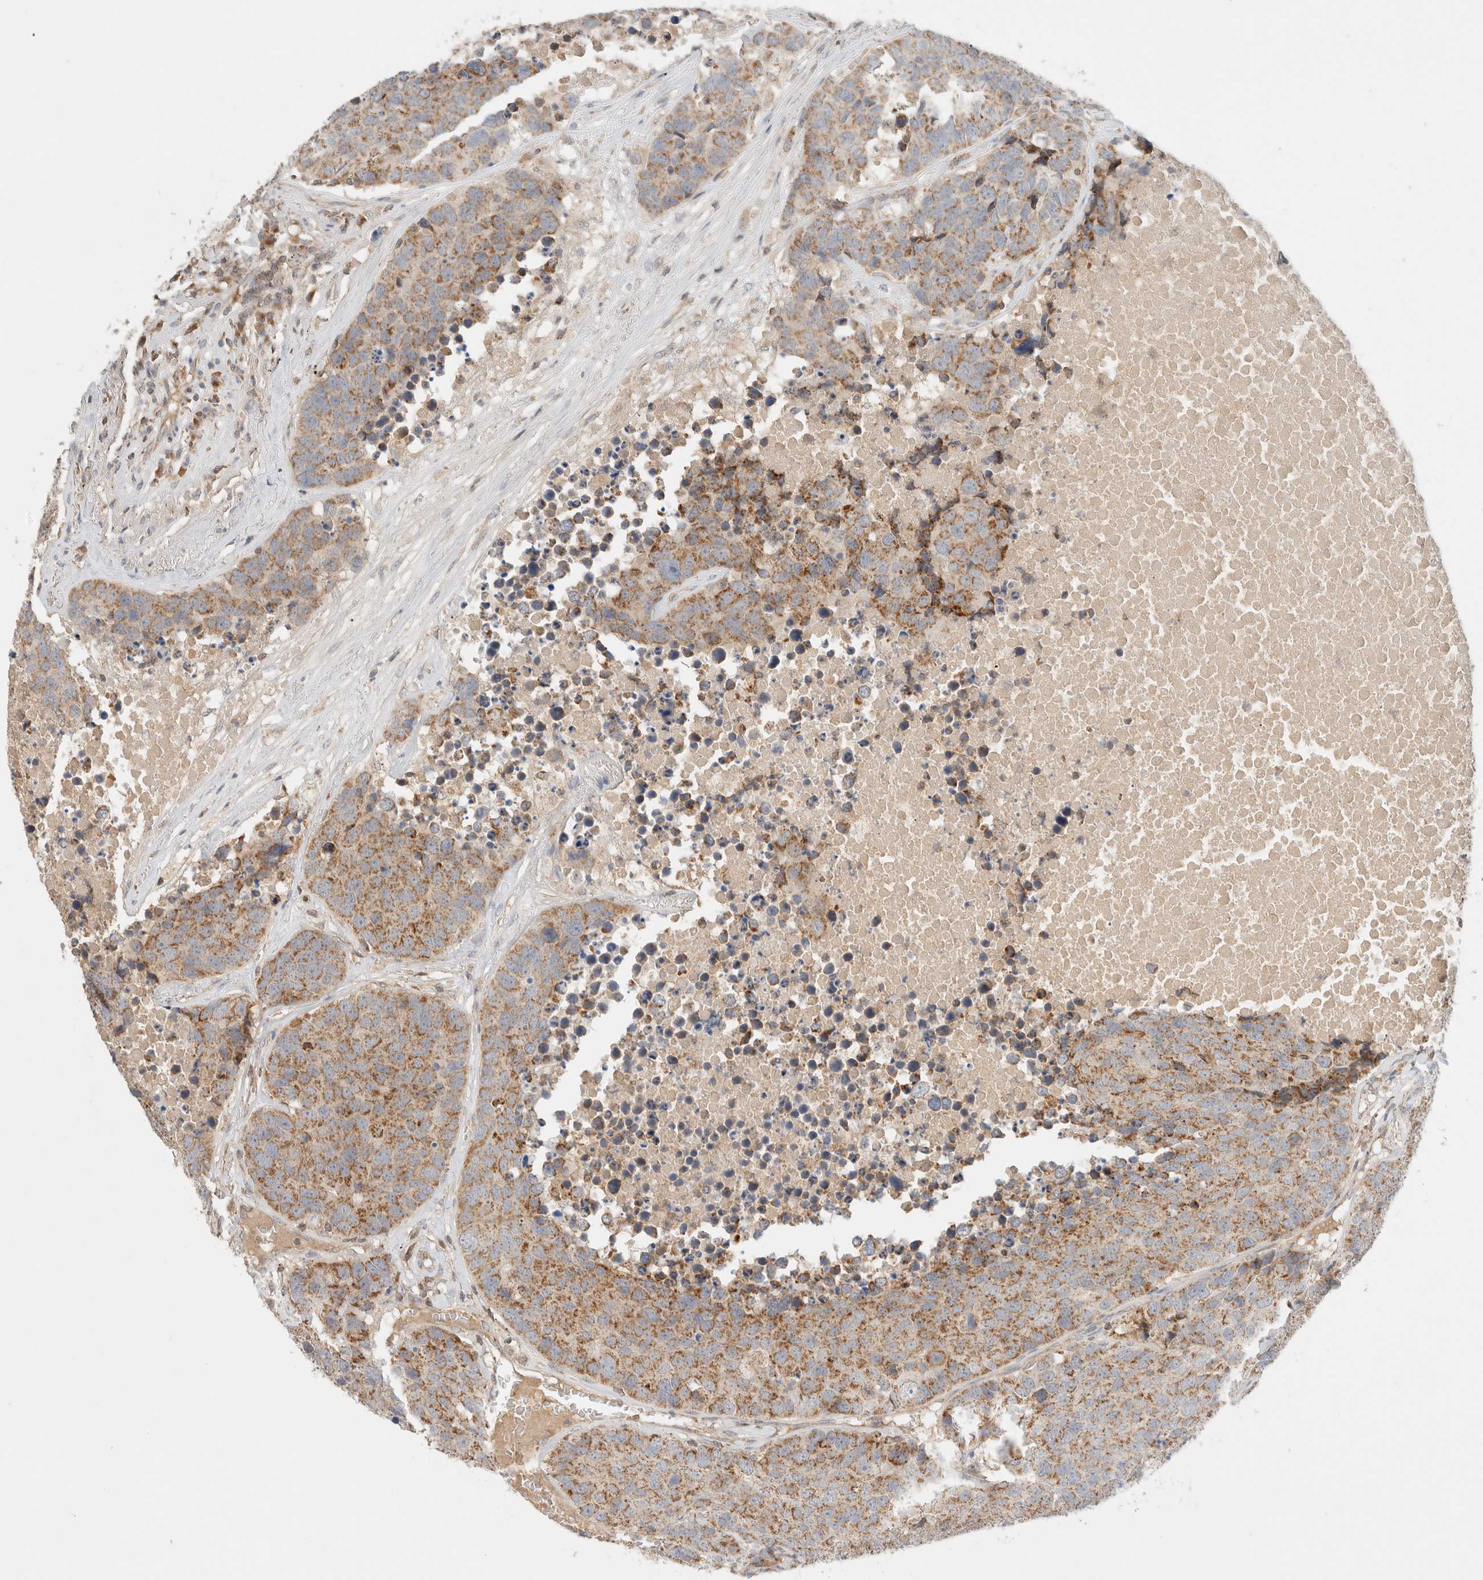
{"staining": {"intensity": "moderate", "quantity": ">75%", "location": "cytoplasmic/membranous"}, "tissue": "carcinoid", "cell_type": "Tumor cells", "image_type": "cancer", "snomed": [{"axis": "morphology", "description": "Carcinoid, malignant, NOS"}, {"axis": "topography", "description": "Lung"}], "caption": "Protein staining by immunohistochemistry (IHC) exhibits moderate cytoplasmic/membranous positivity in approximately >75% of tumor cells in carcinoid. (Brightfield microscopy of DAB IHC at high magnification).", "gene": "MRM3", "patient": {"sex": "male", "age": 60}}